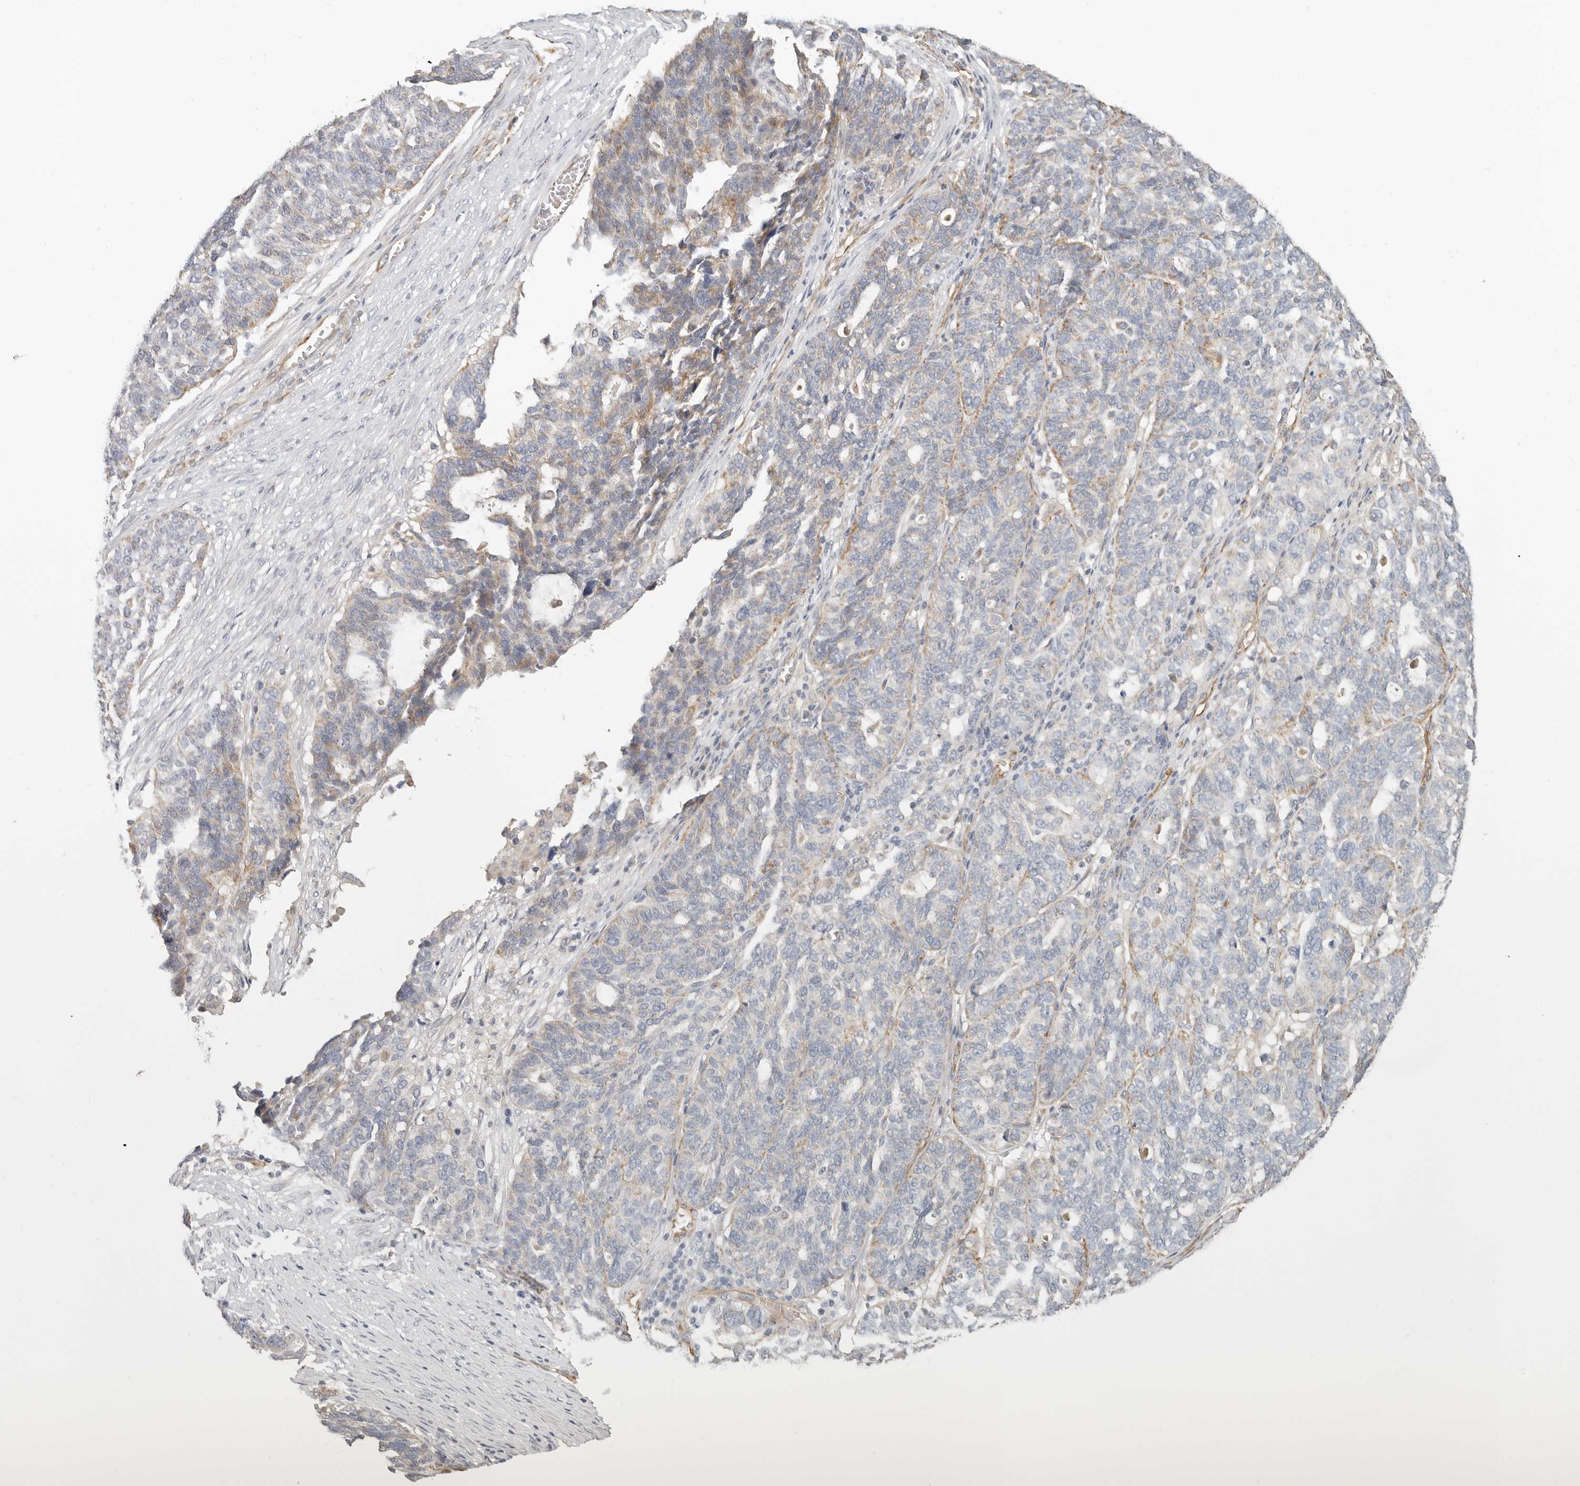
{"staining": {"intensity": "weak", "quantity": "<25%", "location": "cytoplasmic/membranous"}, "tissue": "ovarian cancer", "cell_type": "Tumor cells", "image_type": "cancer", "snomed": [{"axis": "morphology", "description": "Cystadenocarcinoma, serous, NOS"}, {"axis": "topography", "description": "Ovary"}], "caption": "DAB (3,3'-diaminobenzidine) immunohistochemical staining of serous cystadenocarcinoma (ovarian) shows no significant positivity in tumor cells.", "gene": "SPRING1", "patient": {"sex": "female", "age": 59}}